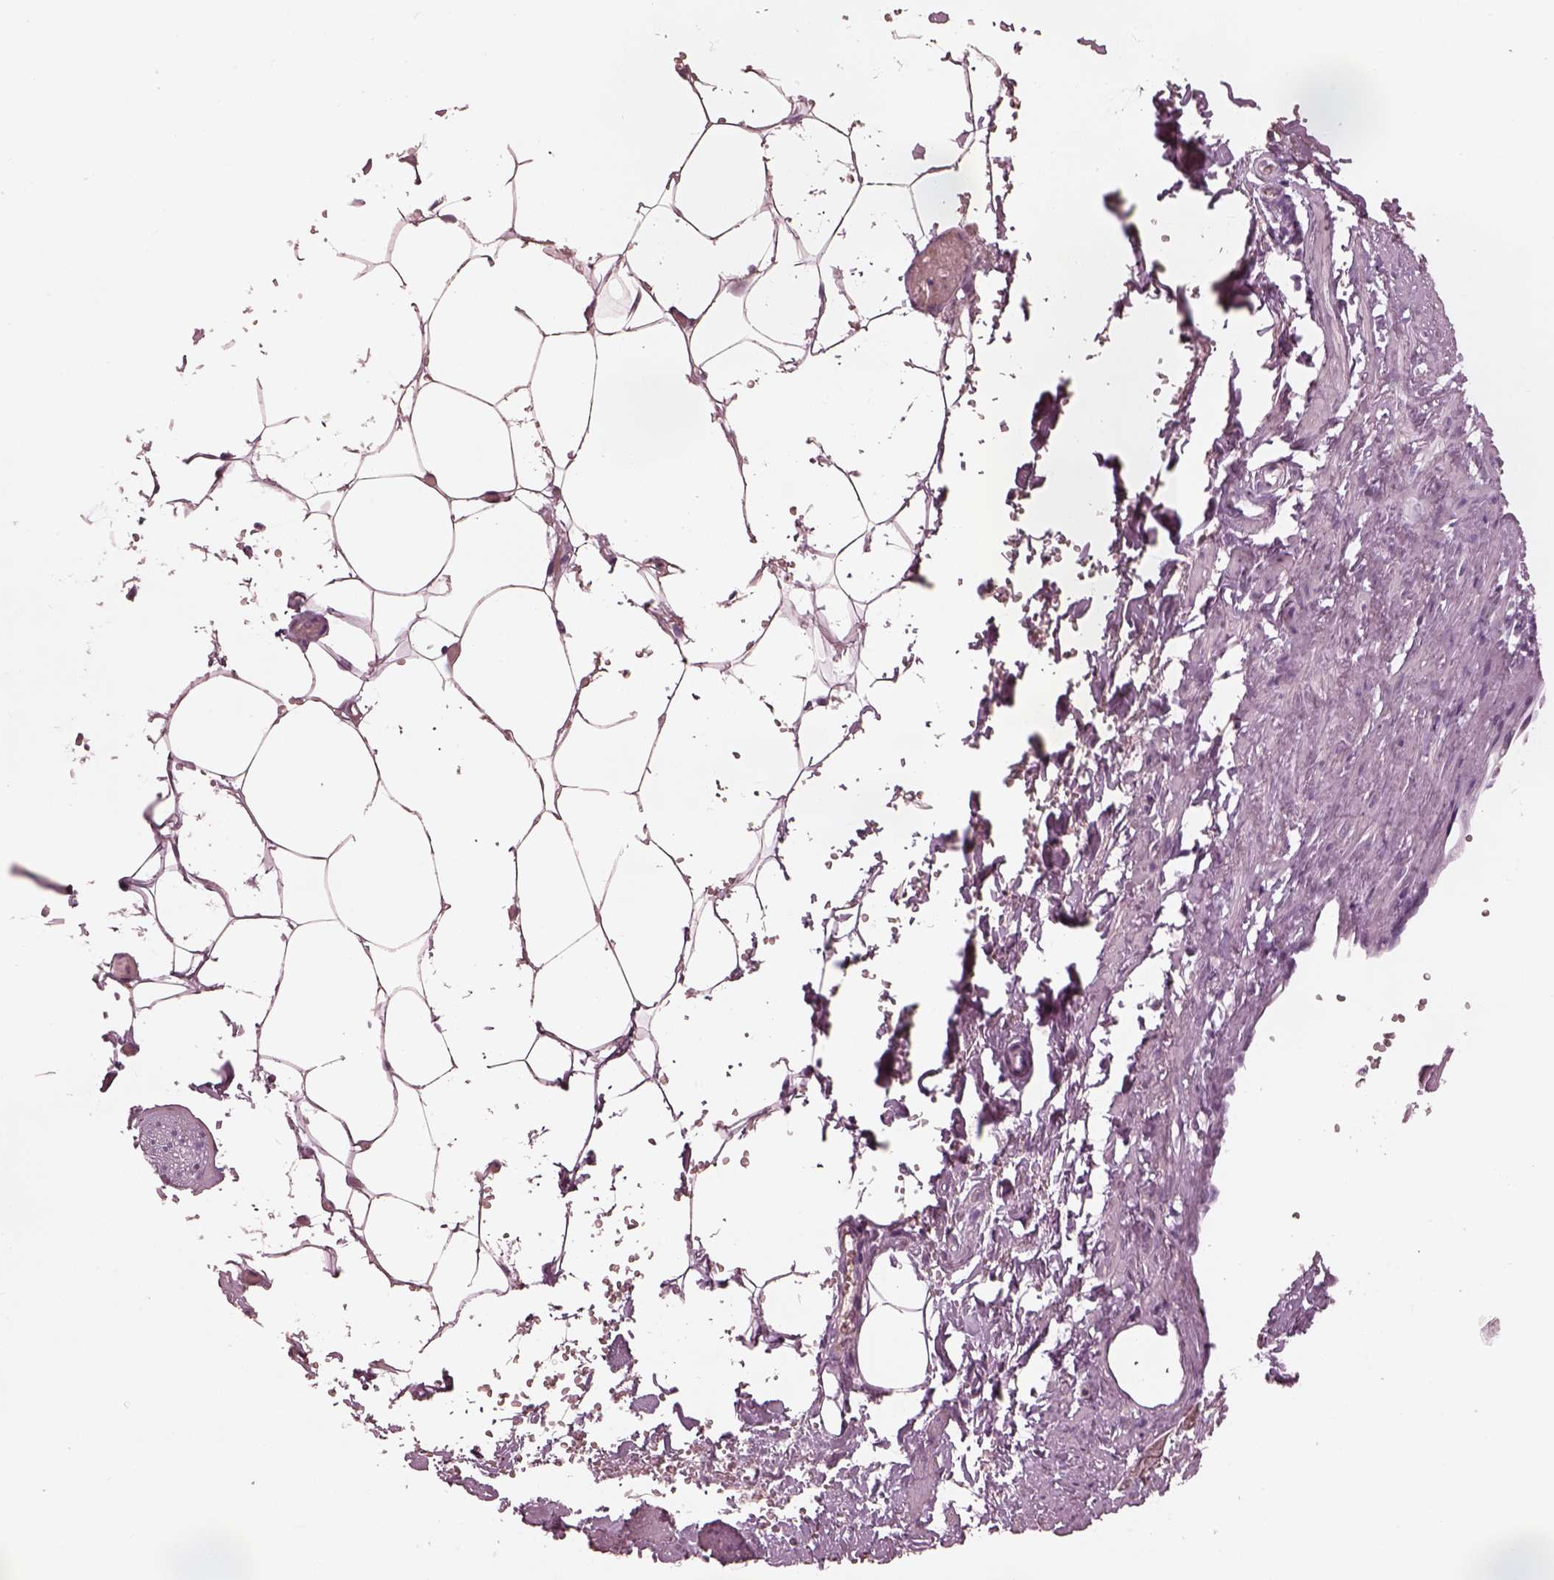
{"staining": {"intensity": "negative", "quantity": "none", "location": "none"}, "tissue": "adipose tissue", "cell_type": "Adipocytes", "image_type": "normal", "snomed": [{"axis": "morphology", "description": "Normal tissue, NOS"}, {"axis": "topography", "description": "Prostate"}, {"axis": "topography", "description": "Peripheral nerve tissue"}], "caption": "DAB (3,3'-diaminobenzidine) immunohistochemical staining of normal human adipose tissue displays no significant positivity in adipocytes.", "gene": "KCNA2", "patient": {"sex": "male", "age": 55}}